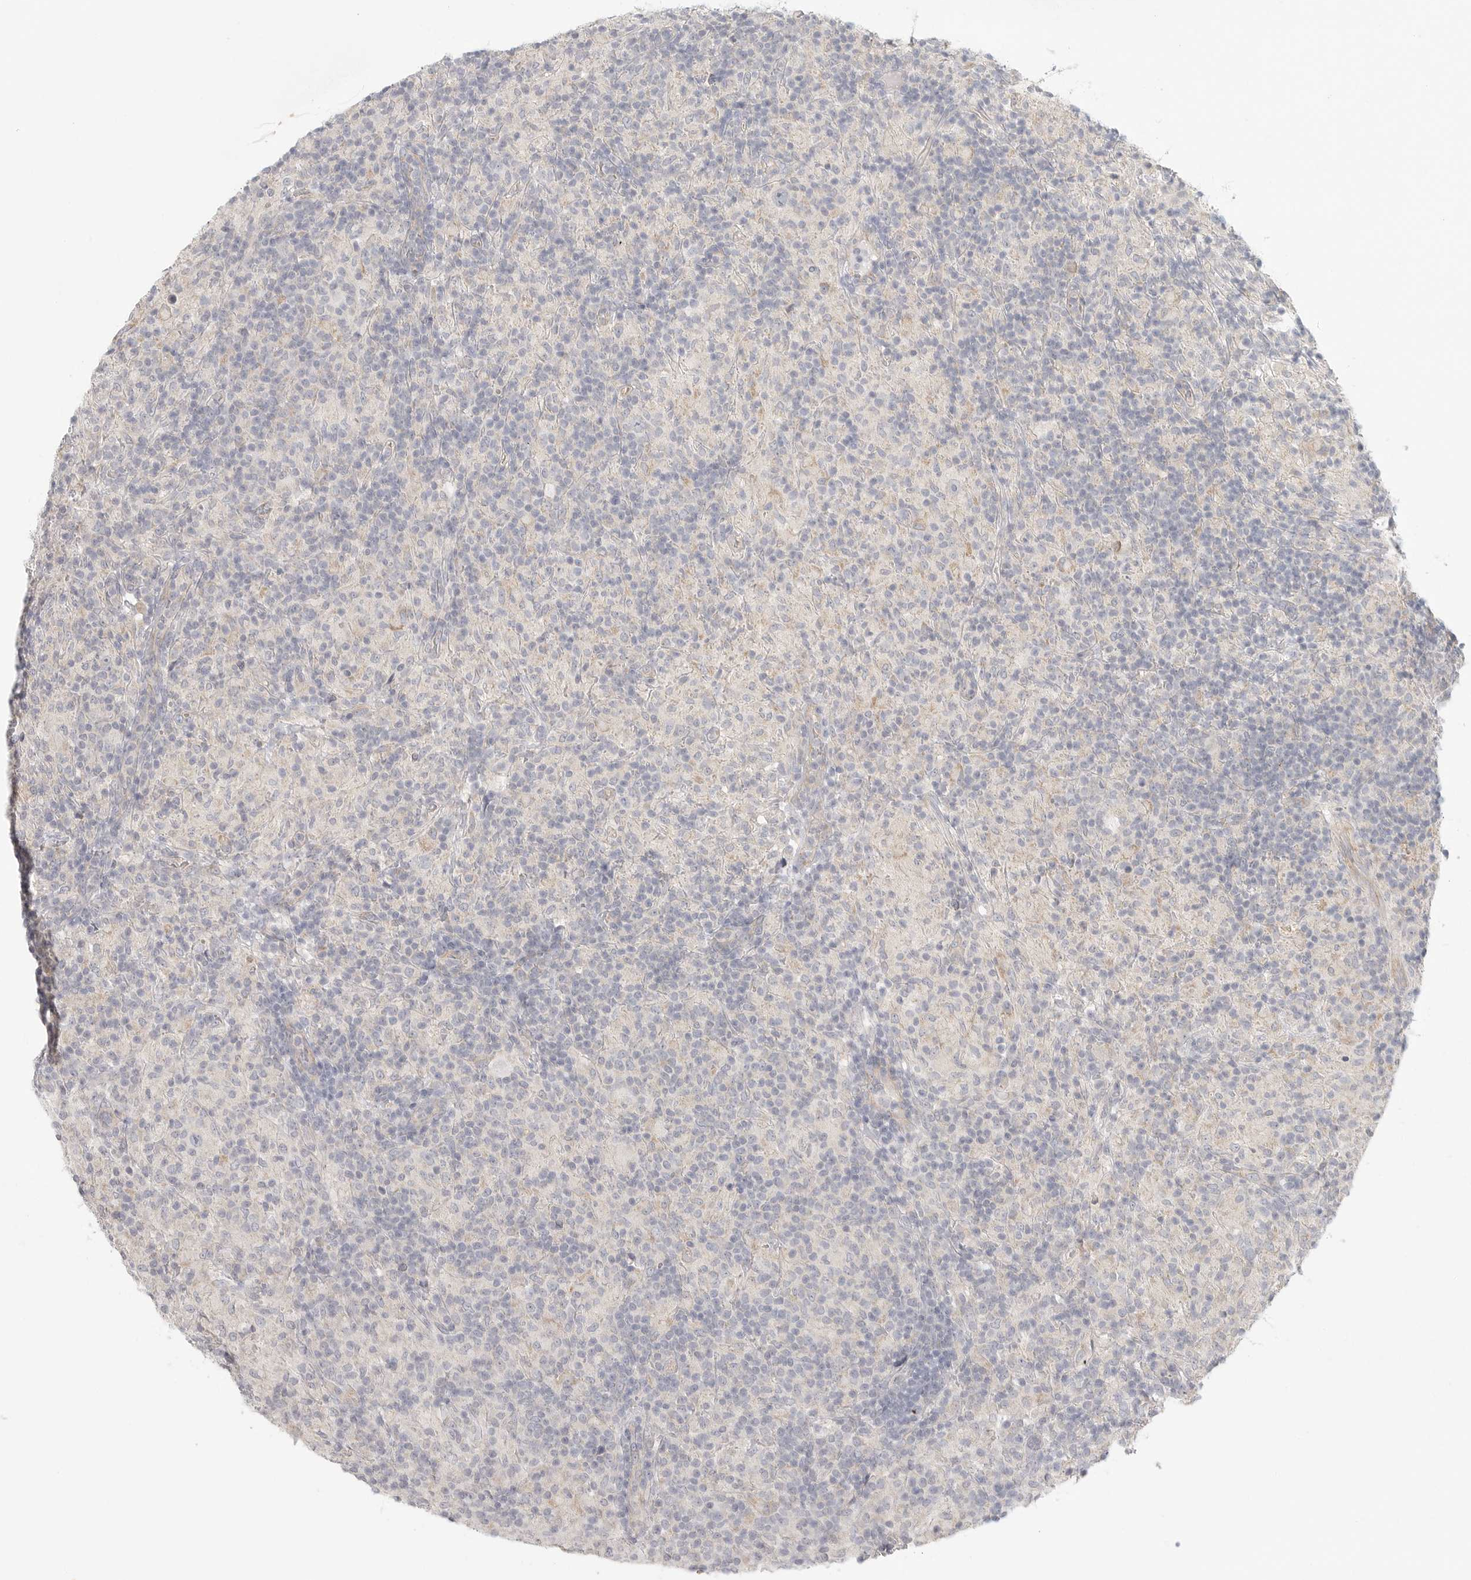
{"staining": {"intensity": "negative", "quantity": "none", "location": "none"}, "tissue": "lymphoma", "cell_type": "Tumor cells", "image_type": "cancer", "snomed": [{"axis": "morphology", "description": "Hodgkin's disease, NOS"}, {"axis": "topography", "description": "Lymph node"}], "caption": "Immunohistochemistry (IHC) of lymphoma demonstrates no positivity in tumor cells.", "gene": "SLC25A36", "patient": {"sex": "male", "age": 70}}